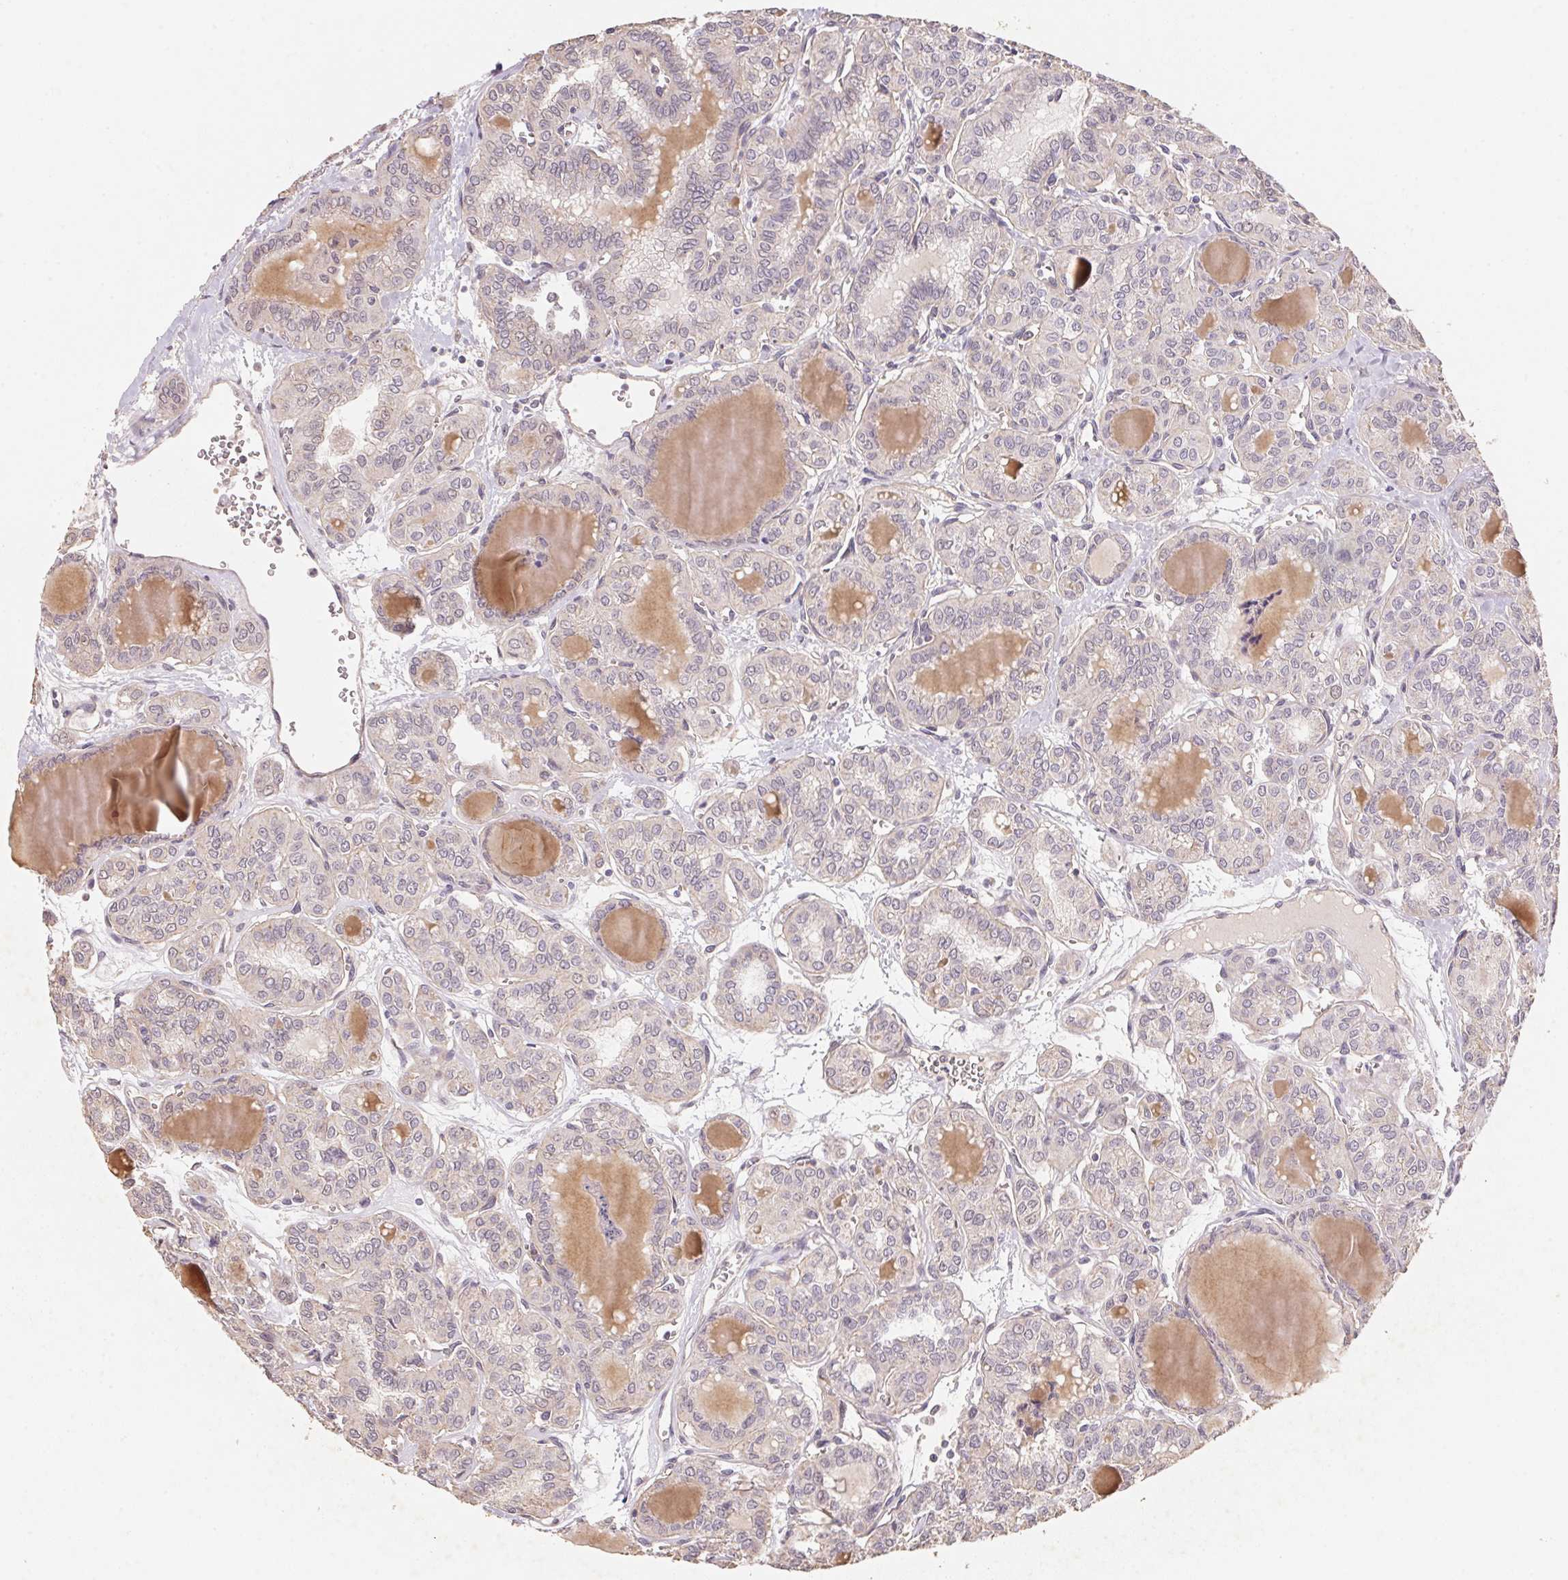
{"staining": {"intensity": "weak", "quantity": "<25%", "location": "cytoplasmic/membranous"}, "tissue": "thyroid cancer", "cell_type": "Tumor cells", "image_type": "cancer", "snomed": [{"axis": "morphology", "description": "Papillary adenocarcinoma, NOS"}, {"axis": "topography", "description": "Thyroid gland"}], "caption": "This is an IHC photomicrograph of thyroid papillary adenocarcinoma. There is no positivity in tumor cells.", "gene": "TMEM222", "patient": {"sex": "female", "age": 41}}